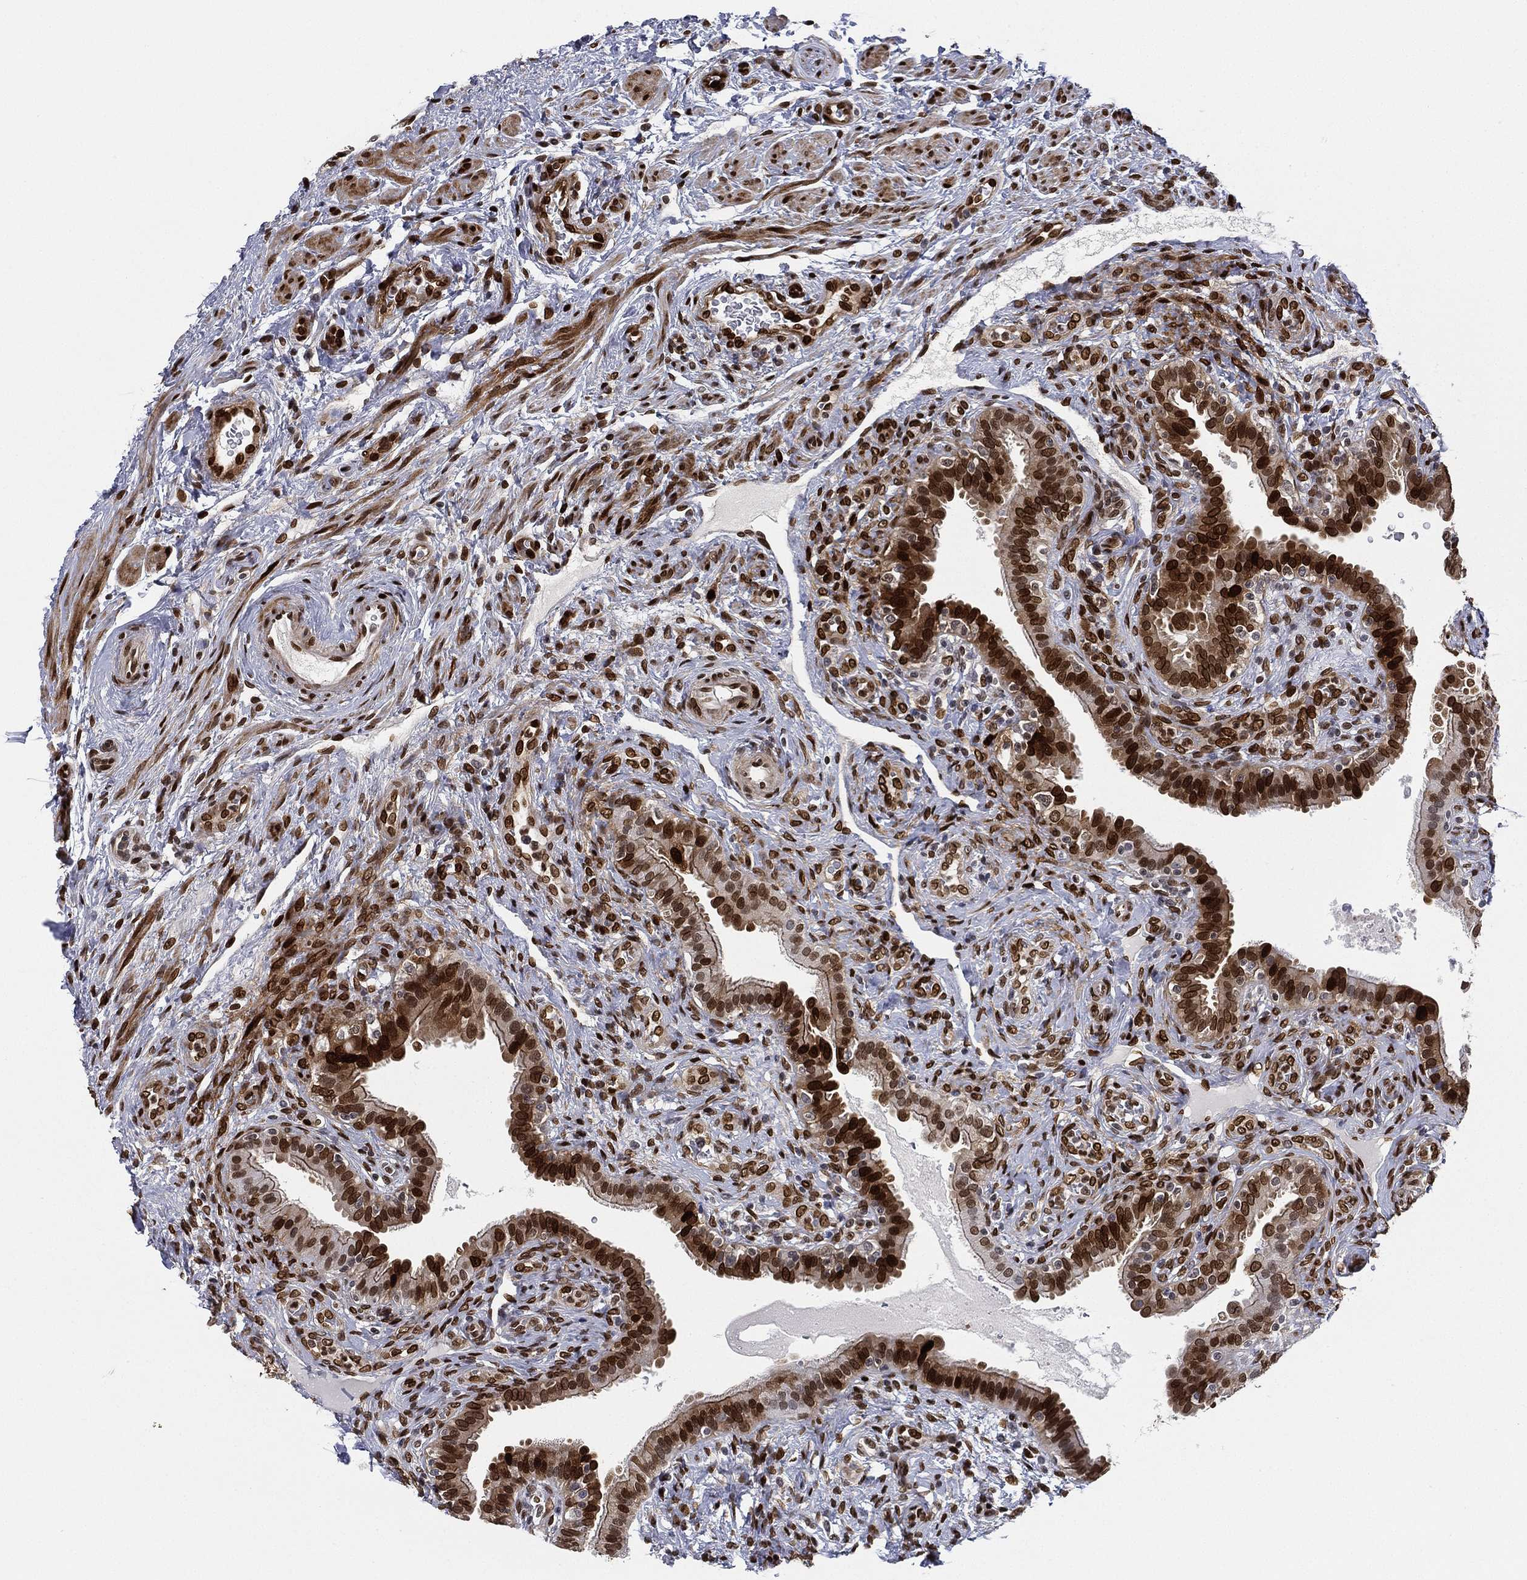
{"staining": {"intensity": "strong", "quantity": "25%-75%", "location": "cytoplasmic/membranous,nuclear"}, "tissue": "fallopian tube", "cell_type": "Glandular cells", "image_type": "normal", "snomed": [{"axis": "morphology", "description": "Normal tissue, NOS"}, {"axis": "topography", "description": "Fallopian tube"}], "caption": "Strong cytoplasmic/membranous,nuclear staining is identified in about 25%-75% of glandular cells in normal fallopian tube. Using DAB (brown) and hematoxylin (blue) stains, captured at high magnification using brightfield microscopy.", "gene": "LMNB1", "patient": {"sex": "female", "age": 41}}